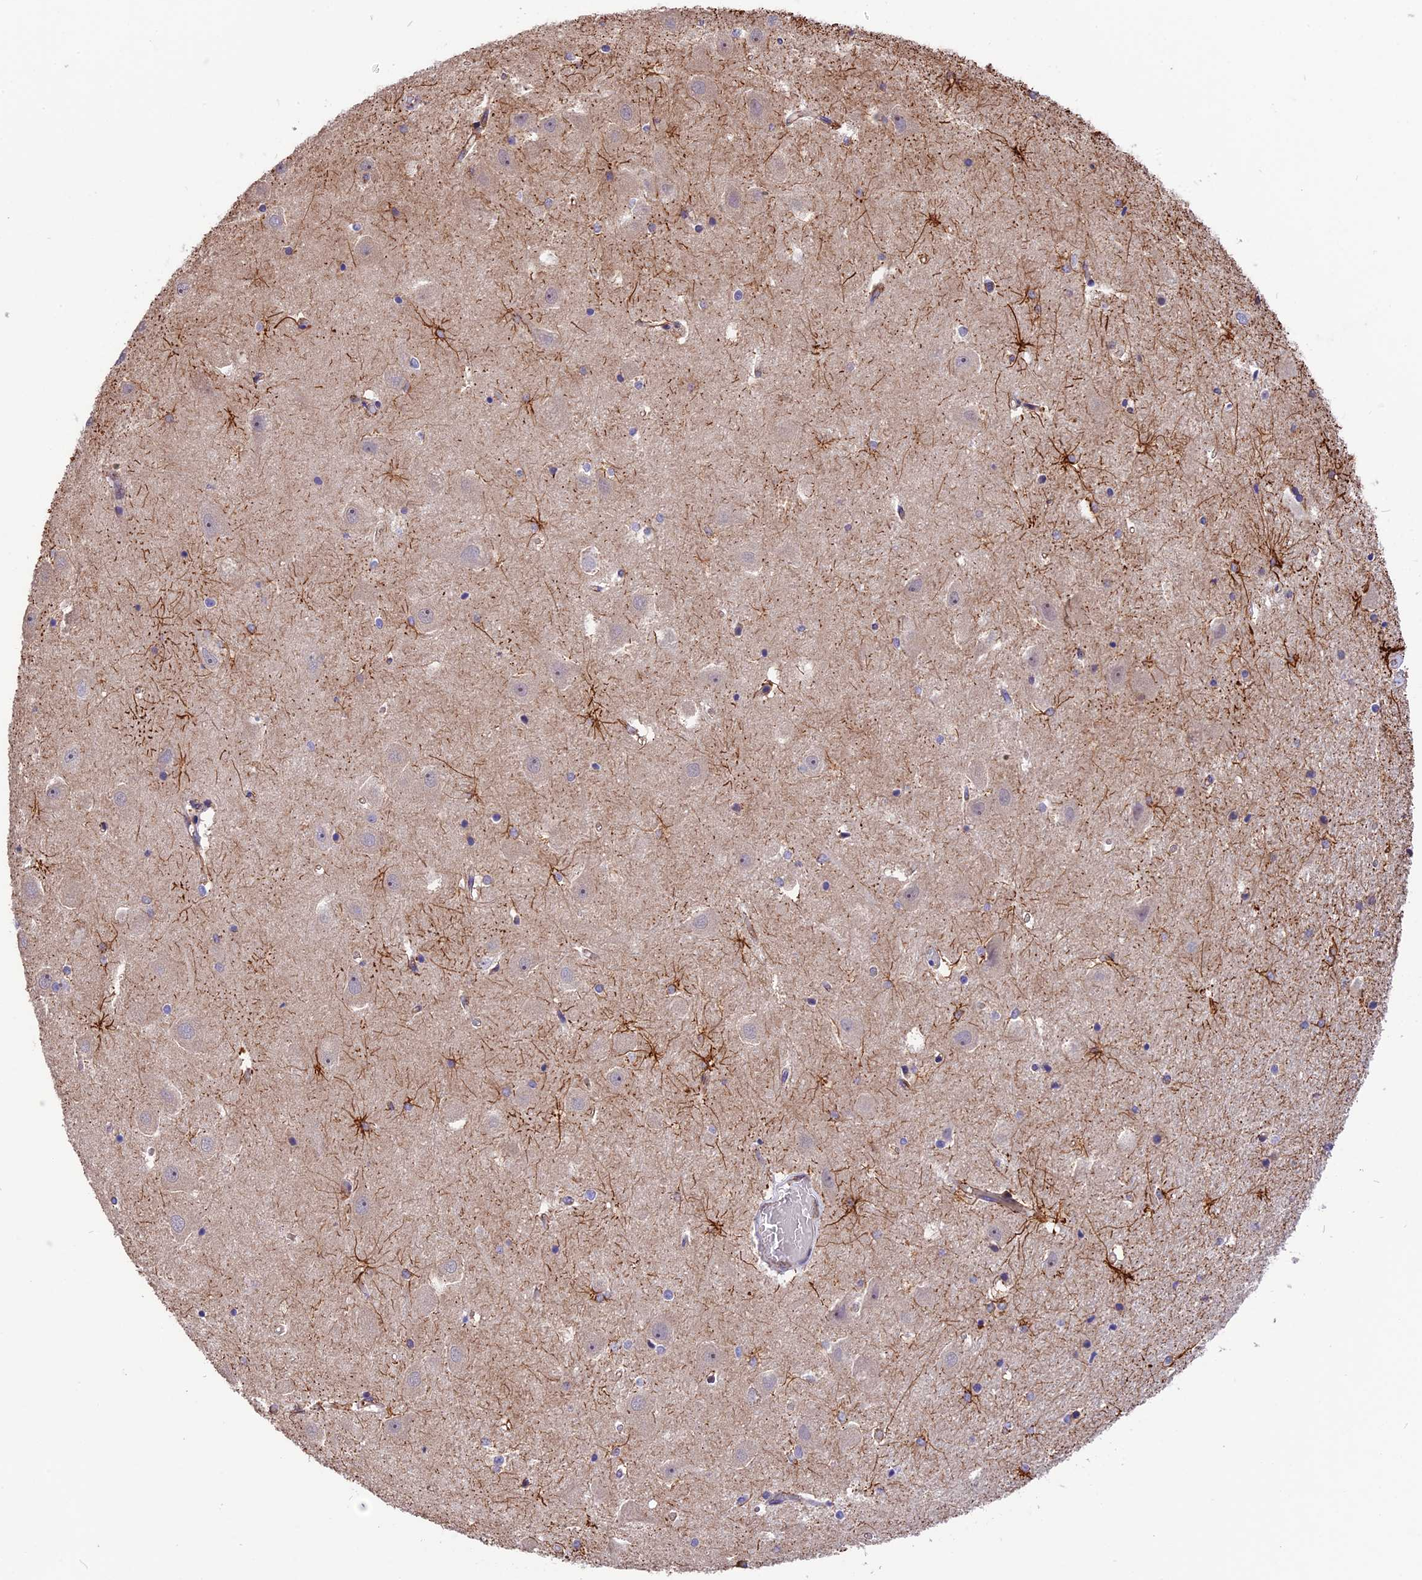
{"staining": {"intensity": "strong", "quantity": "<25%", "location": "cytoplasmic/membranous"}, "tissue": "hippocampus", "cell_type": "Glial cells", "image_type": "normal", "snomed": [{"axis": "morphology", "description": "Normal tissue, NOS"}, {"axis": "topography", "description": "Hippocampus"}], "caption": "Strong cytoplasmic/membranous positivity is seen in about <25% of glial cells in benign hippocampus. (DAB (3,3'-diaminobenzidine) IHC with brightfield microscopy, high magnification).", "gene": "MFSD2A", "patient": {"sex": "female", "age": 52}}